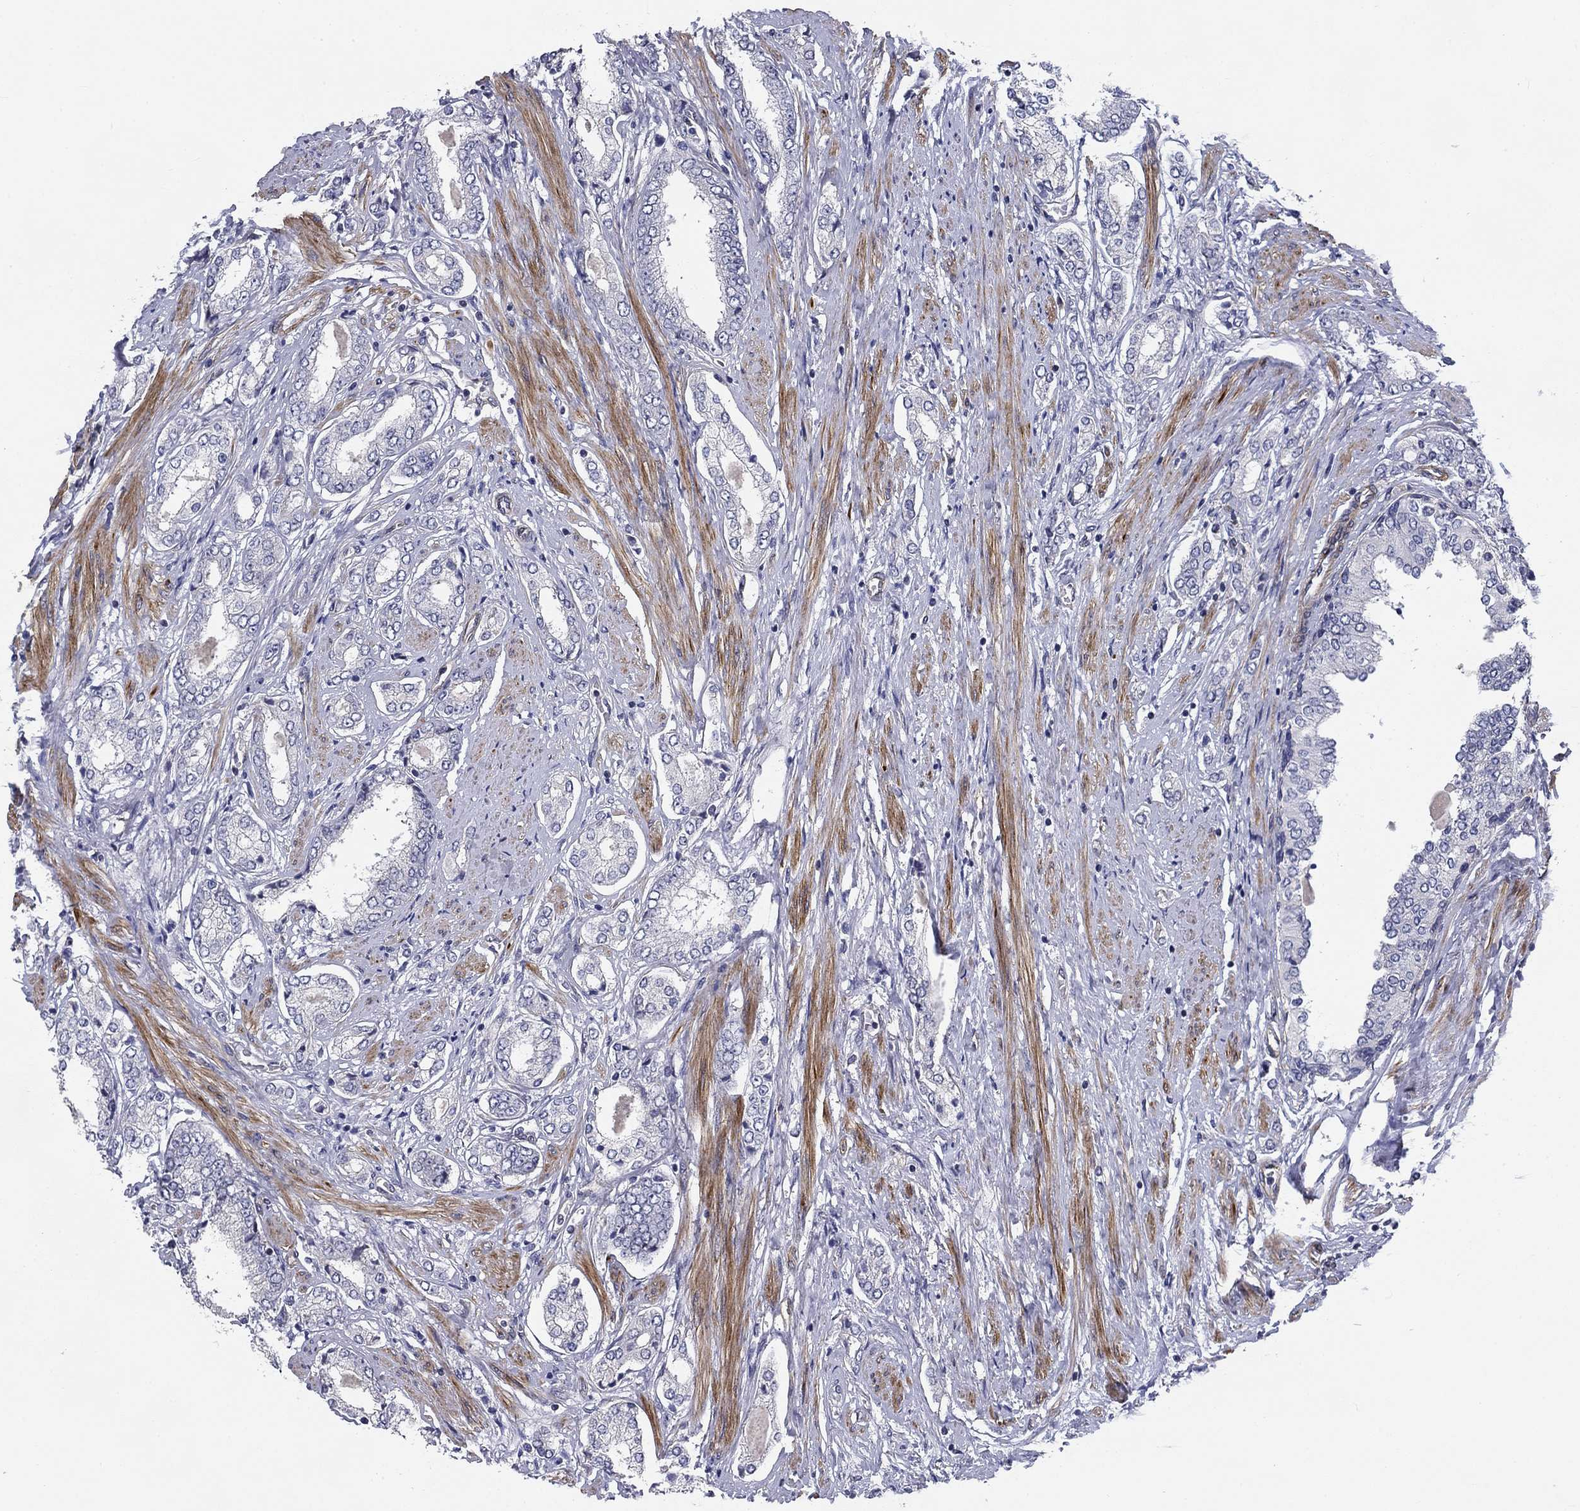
{"staining": {"intensity": "negative", "quantity": "none", "location": "none"}, "tissue": "prostate cancer", "cell_type": "Tumor cells", "image_type": "cancer", "snomed": [{"axis": "morphology", "description": "Adenocarcinoma, NOS"}, {"axis": "topography", "description": "Prostate"}], "caption": "An immunohistochemistry histopathology image of prostate cancer (adenocarcinoma) is shown. There is no staining in tumor cells of prostate cancer (adenocarcinoma).", "gene": "SYNC", "patient": {"sex": "male", "age": 63}}